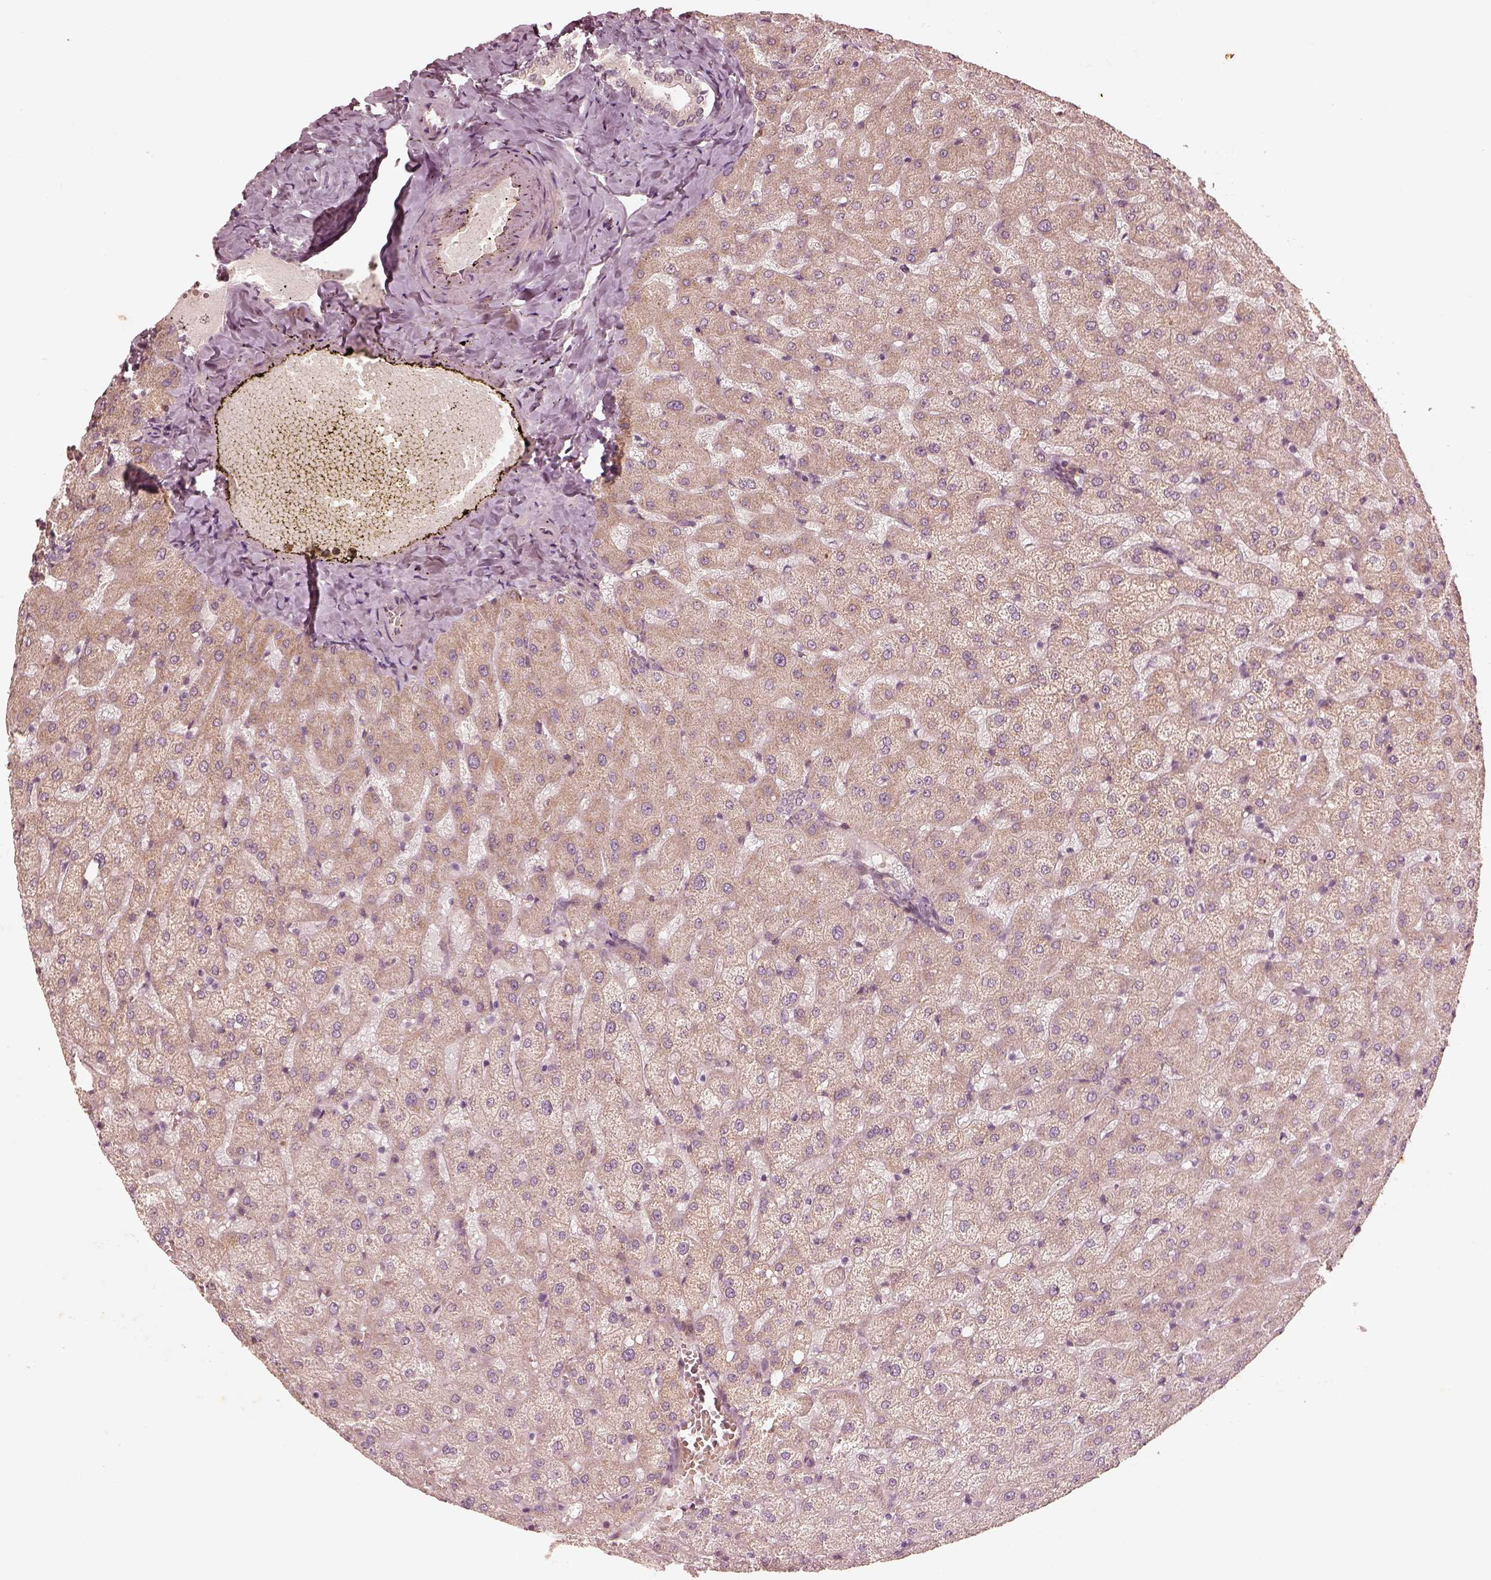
{"staining": {"intensity": "negative", "quantity": "none", "location": "none"}, "tissue": "liver", "cell_type": "Cholangiocytes", "image_type": "normal", "snomed": [{"axis": "morphology", "description": "Normal tissue, NOS"}, {"axis": "topography", "description": "Liver"}], "caption": "This micrograph is of normal liver stained with immunohistochemistry (IHC) to label a protein in brown with the nuclei are counter-stained blue. There is no staining in cholangiocytes. The staining is performed using DAB (3,3'-diaminobenzidine) brown chromogen with nuclei counter-stained in using hematoxylin.", "gene": "WLS", "patient": {"sex": "female", "age": 50}}